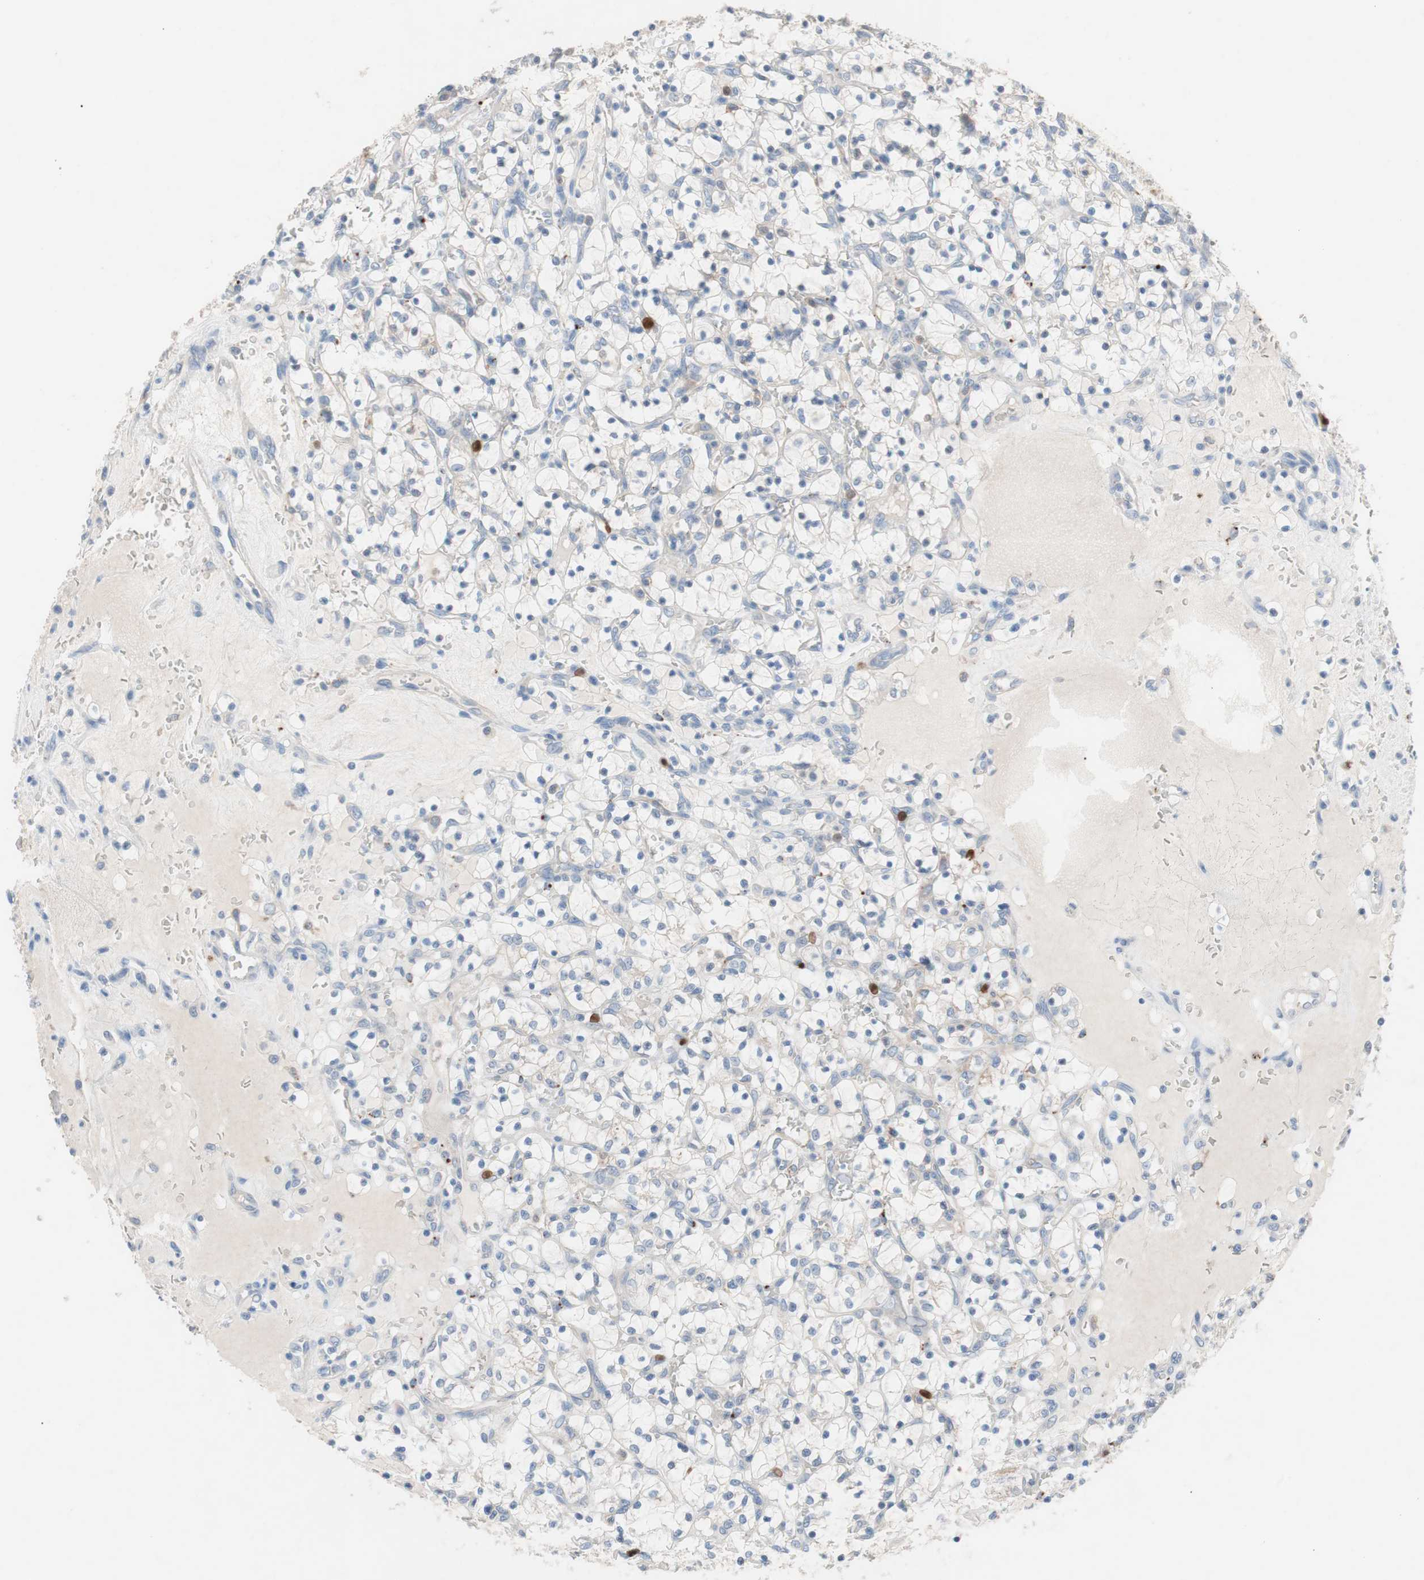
{"staining": {"intensity": "negative", "quantity": "none", "location": "none"}, "tissue": "renal cancer", "cell_type": "Tumor cells", "image_type": "cancer", "snomed": [{"axis": "morphology", "description": "Adenocarcinoma, NOS"}, {"axis": "topography", "description": "Kidney"}], "caption": "Tumor cells are negative for protein expression in human renal adenocarcinoma.", "gene": "CLEC4D", "patient": {"sex": "female", "age": 69}}